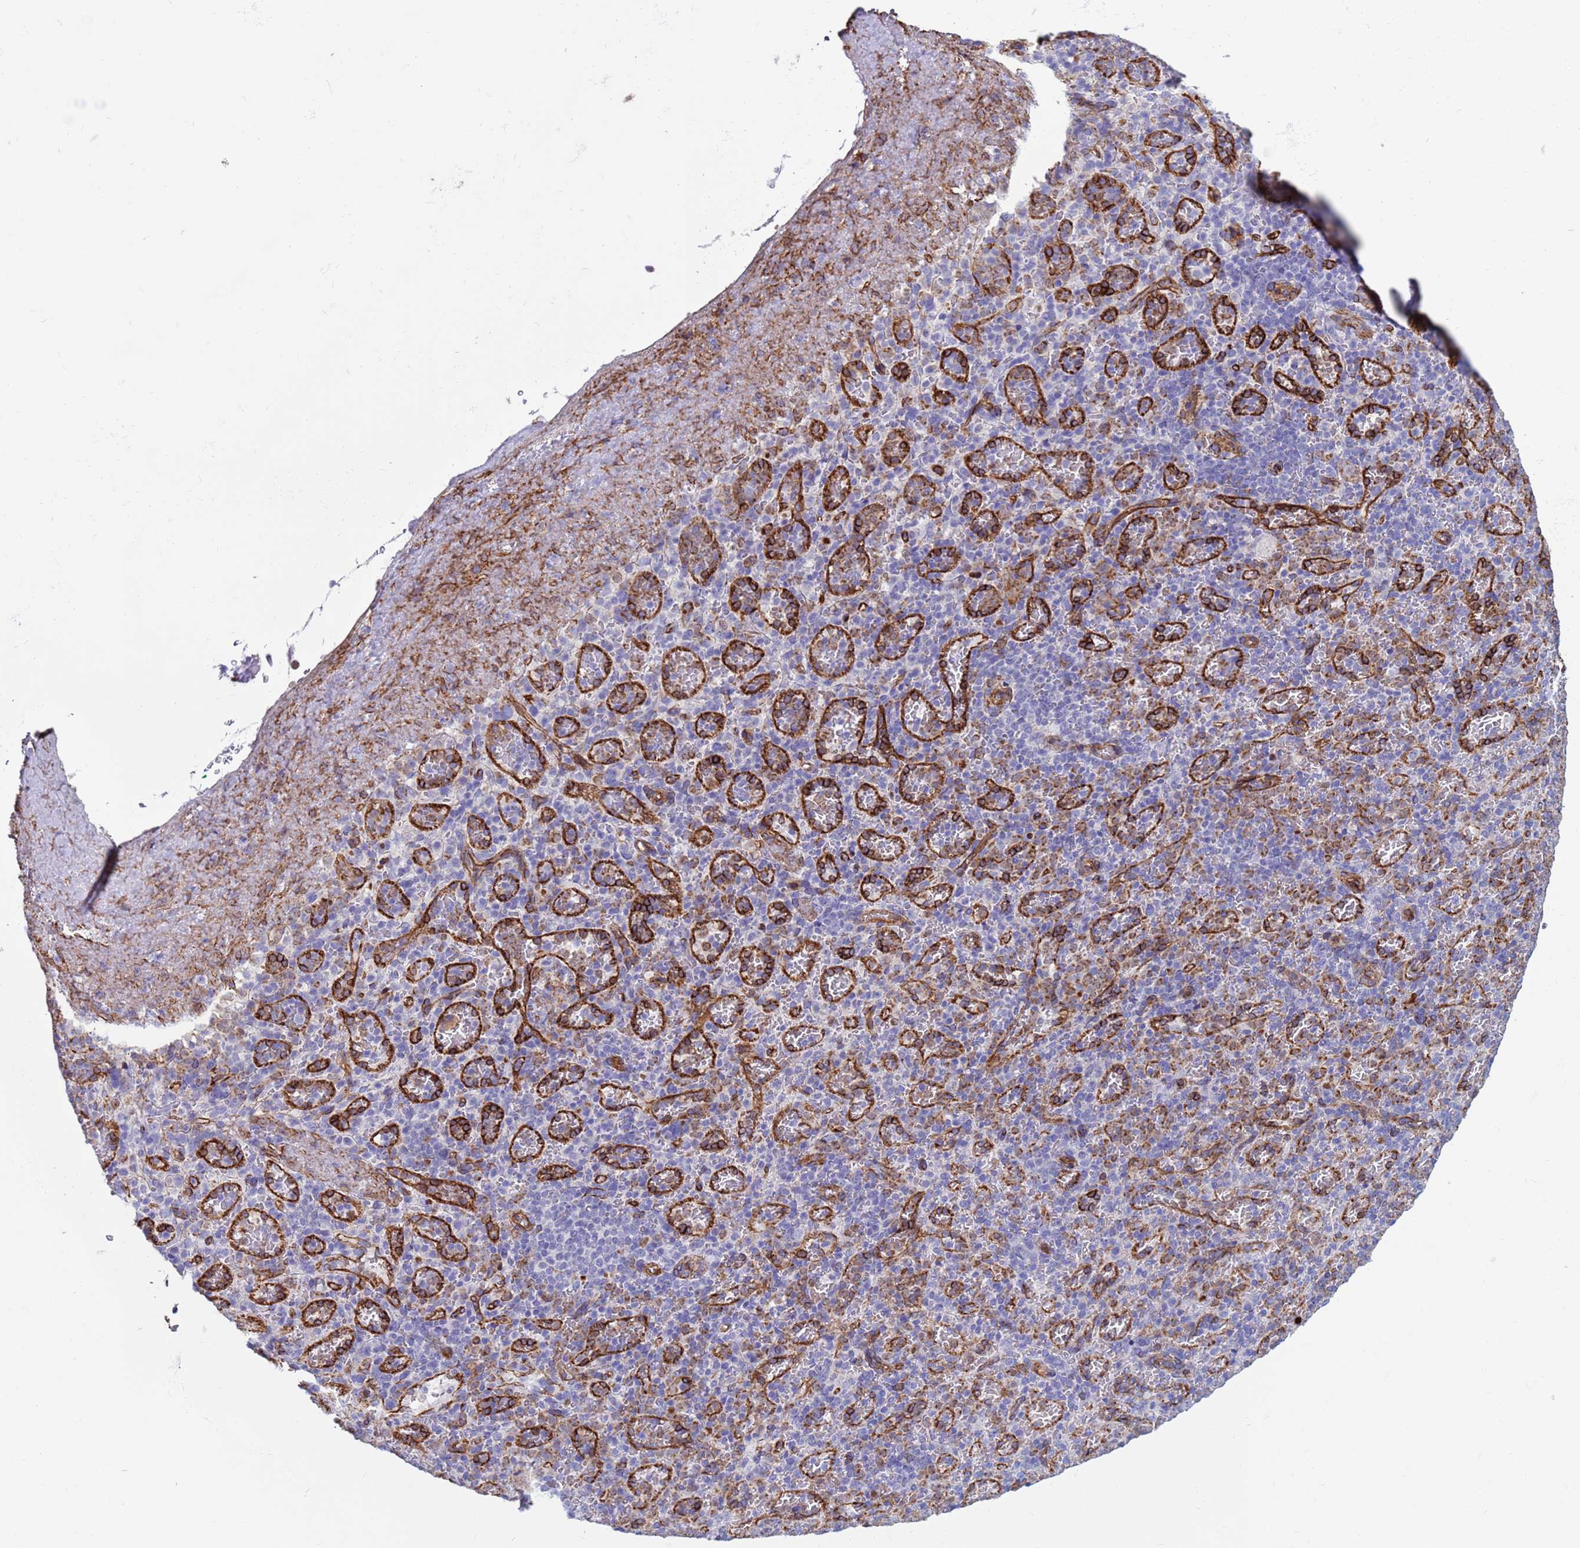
{"staining": {"intensity": "negative", "quantity": "none", "location": "none"}, "tissue": "spleen", "cell_type": "Cells in red pulp", "image_type": "normal", "snomed": [{"axis": "morphology", "description": "Normal tissue, NOS"}, {"axis": "topography", "description": "Spleen"}], "caption": "The micrograph displays no staining of cells in red pulp in benign spleen. The staining is performed using DAB brown chromogen with nuclei counter-stained in using hematoxylin.", "gene": "GASK1A", "patient": {"sex": "female", "age": 74}}